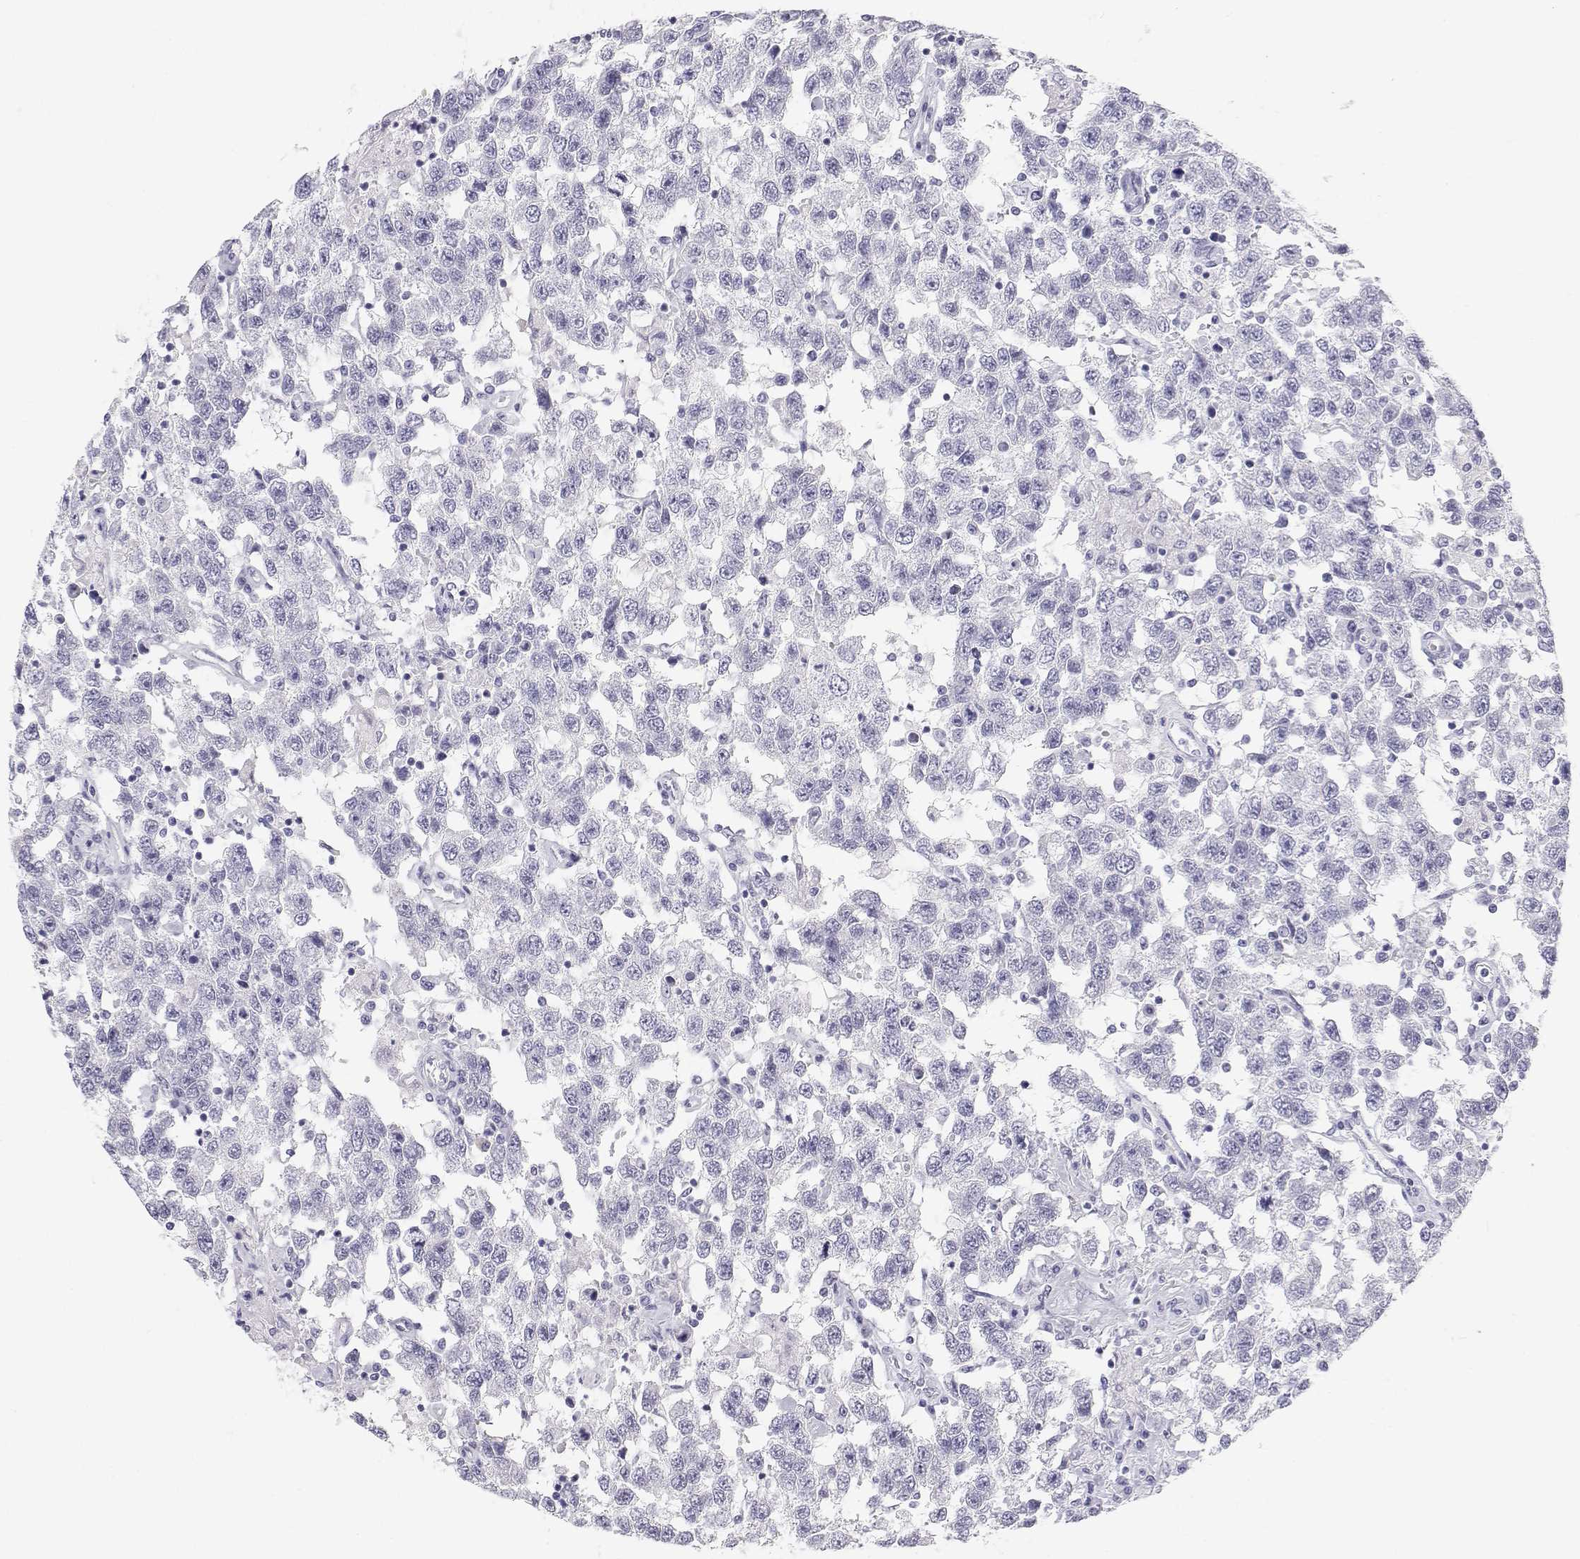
{"staining": {"intensity": "negative", "quantity": "none", "location": "none"}, "tissue": "testis cancer", "cell_type": "Tumor cells", "image_type": "cancer", "snomed": [{"axis": "morphology", "description": "Seminoma, NOS"}, {"axis": "topography", "description": "Testis"}], "caption": "Testis cancer (seminoma) stained for a protein using IHC shows no expression tumor cells.", "gene": "TTN", "patient": {"sex": "male", "age": 41}}